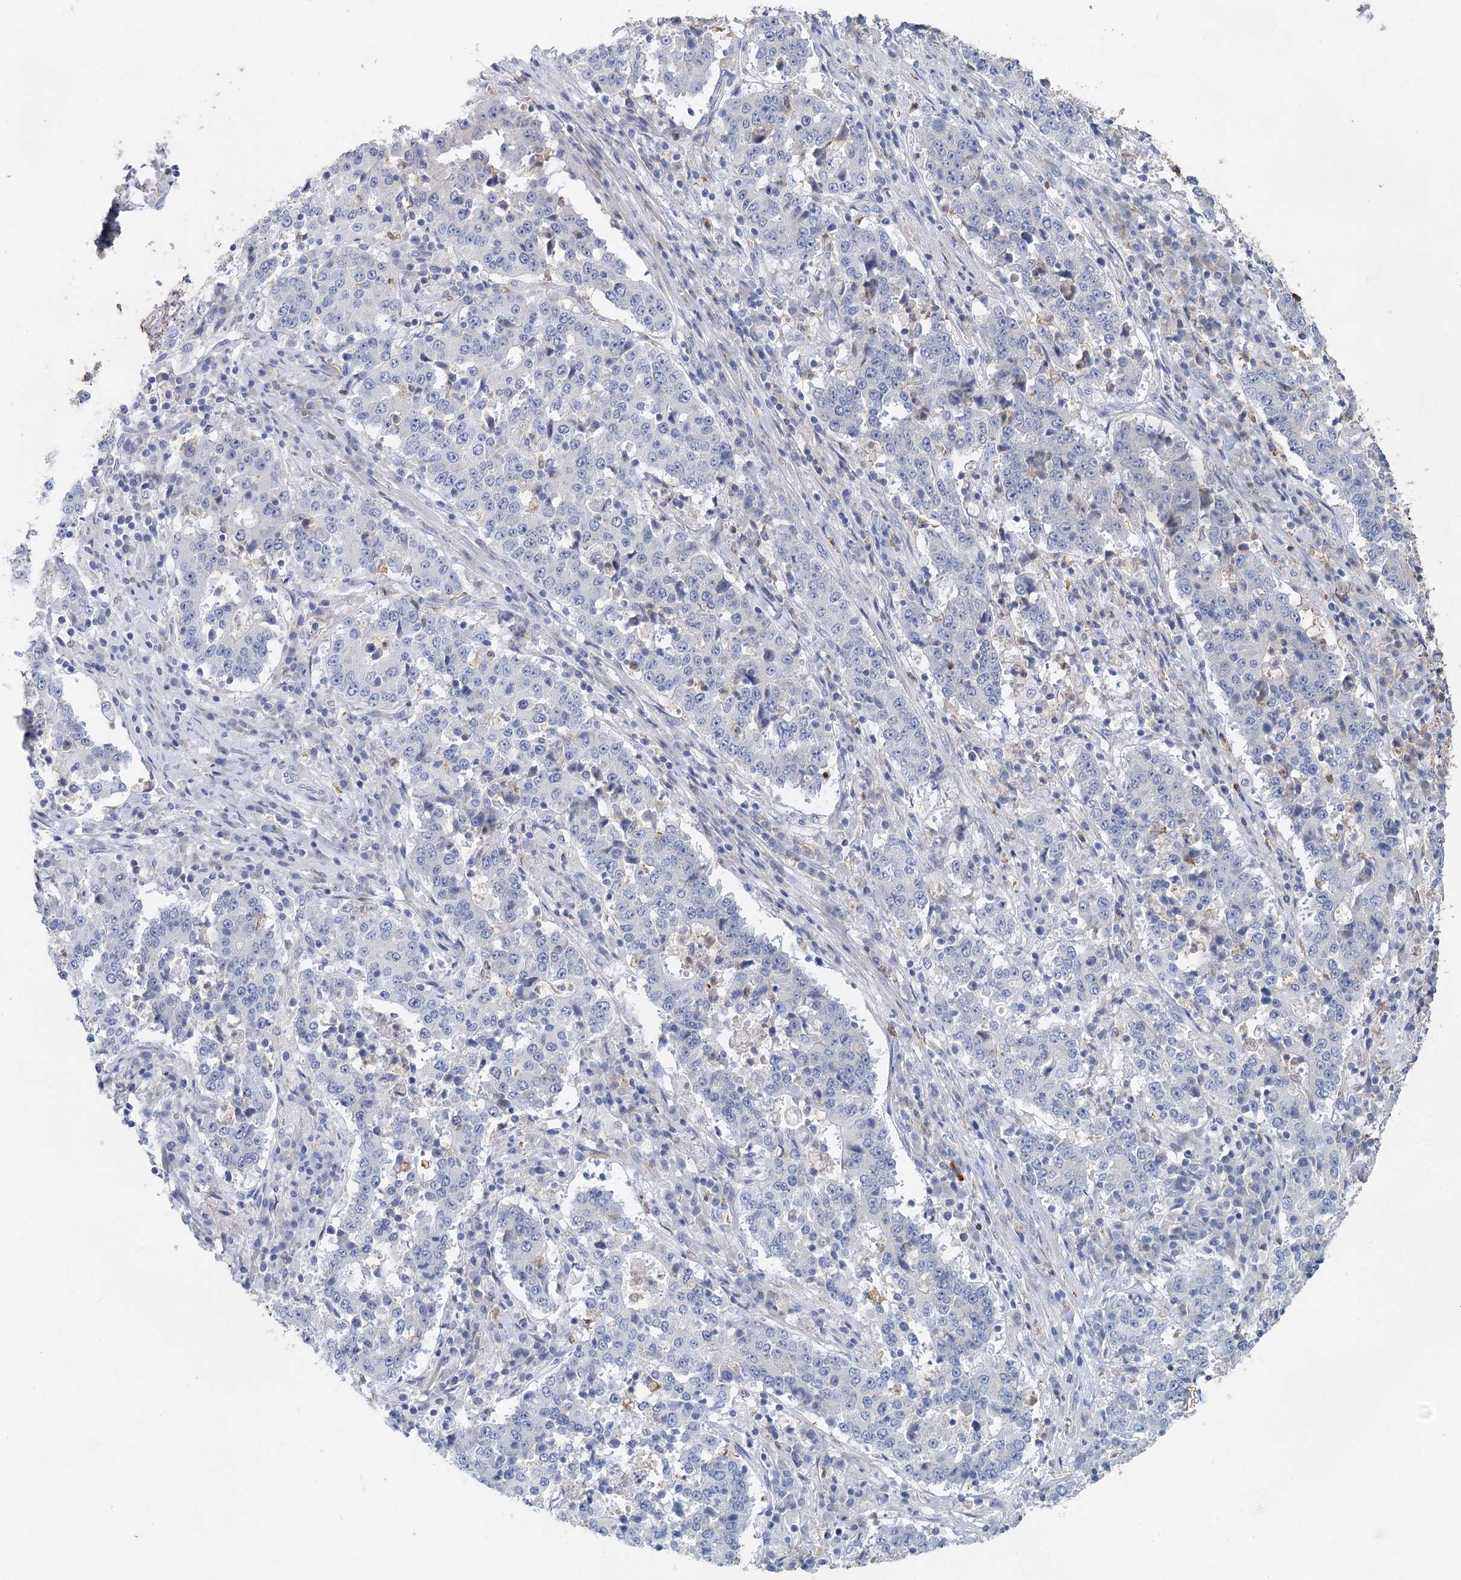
{"staining": {"intensity": "negative", "quantity": "none", "location": "none"}, "tissue": "stomach cancer", "cell_type": "Tumor cells", "image_type": "cancer", "snomed": [{"axis": "morphology", "description": "Adenocarcinoma, NOS"}, {"axis": "topography", "description": "Stomach"}], "caption": "High power microscopy image of an IHC histopathology image of stomach cancer (adenocarcinoma), revealing no significant positivity in tumor cells.", "gene": "MYL6B", "patient": {"sex": "male", "age": 59}}